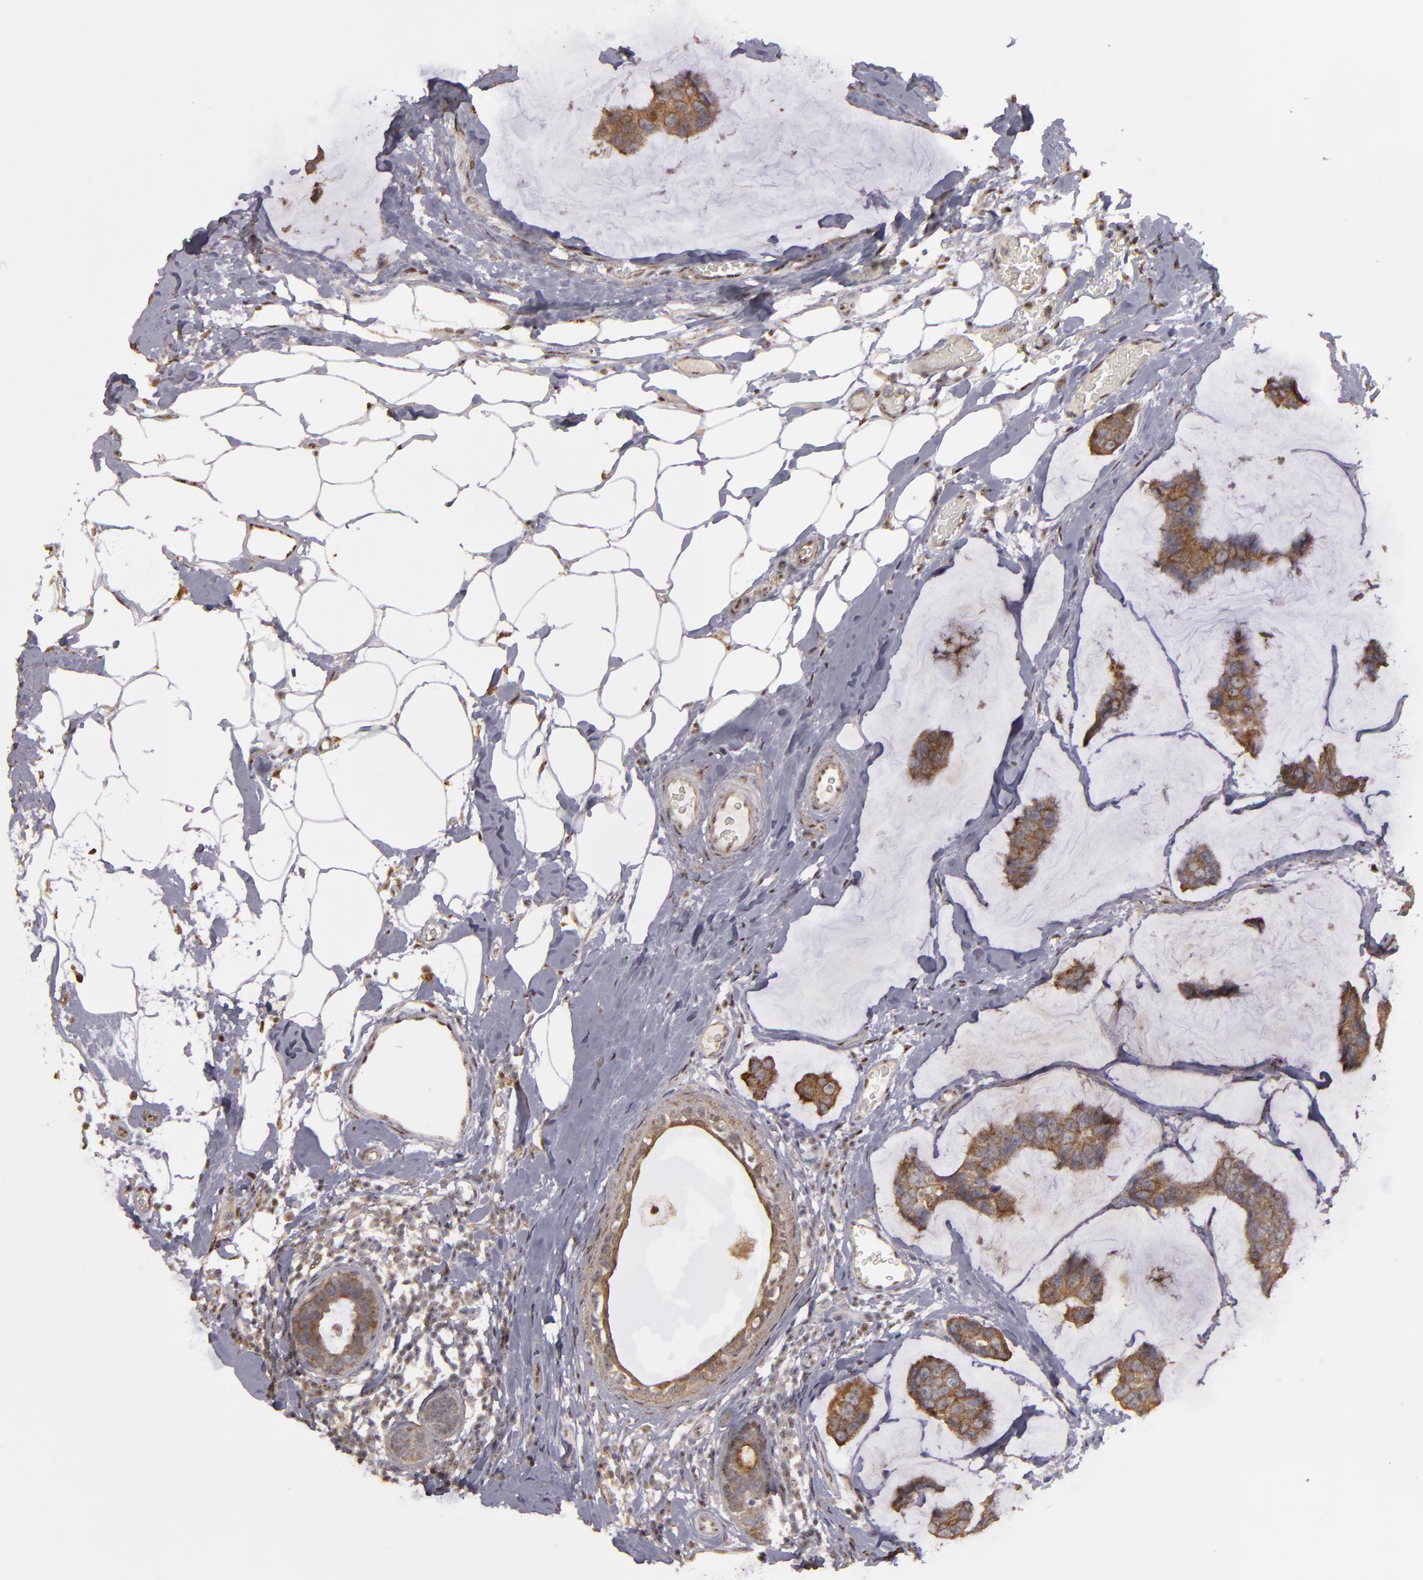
{"staining": {"intensity": "strong", "quantity": ">75%", "location": "cytoplasmic/membranous"}, "tissue": "breast cancer", "cell_type": "Tumor cells", "image_type": "cancer", "snomed": [{"axis": "morphology", "description": "Normal tissue, NOS"}, {"axis": "morphology", "description": "Duct carcinoma"}, {"axis": "topography", "description": "Breast"}], "caption": "Immunohistochemistry histopathology image of neoplastic tissue: intraductal carcinoma (breast) stained using immunohistochemistry (IHC) reveals high levels of strong protein expression localized specifically in the cytoplasmic/membranous of tumor cells, appearing as a cytoplasmic/membranous brown color.", "gene": "CD55", "patient": {"sex": "female", "age": 50}}